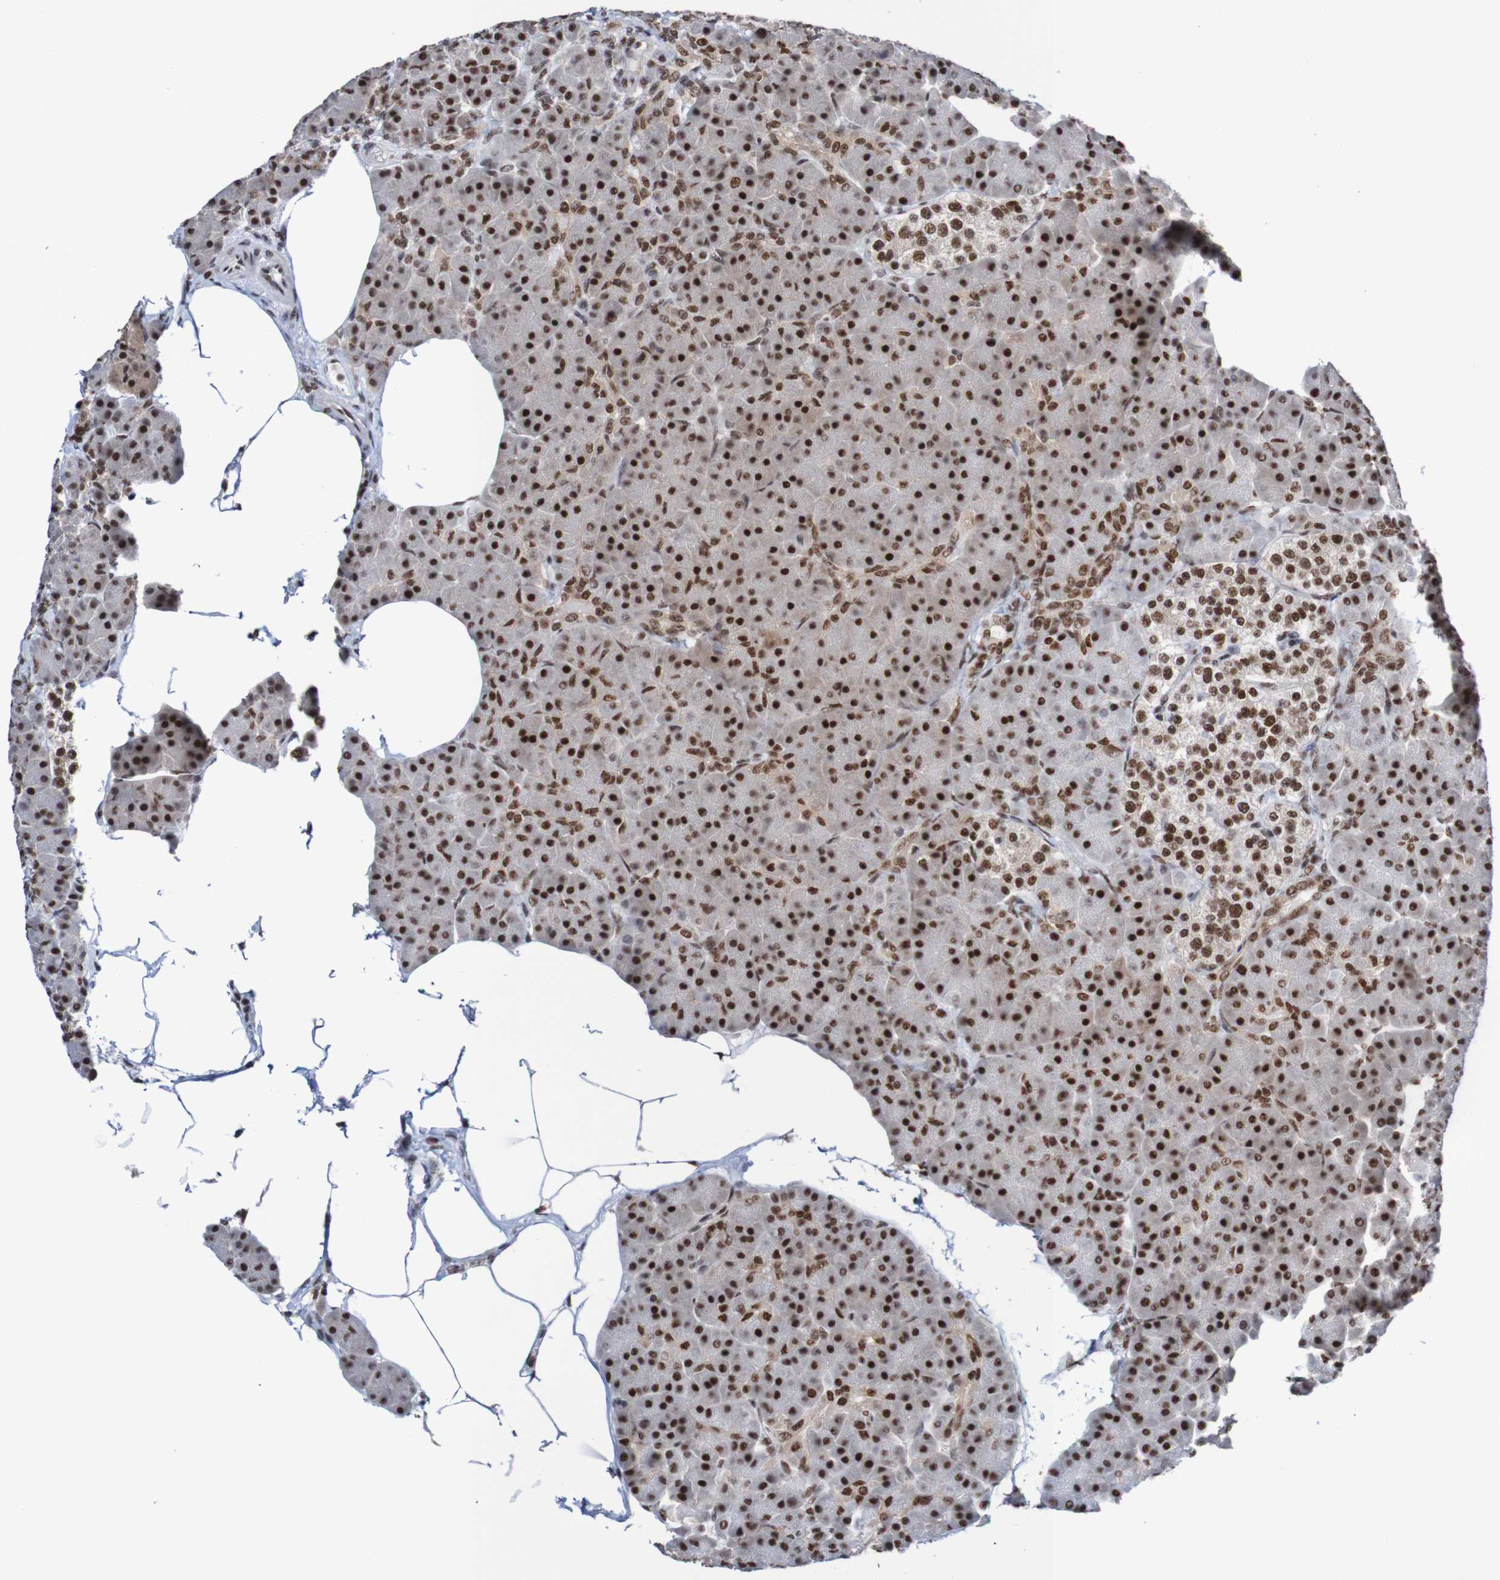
{"staining": {"intensity": "strong", "quantity": ">75%", "location": "nuclear"}, "tissue": "pancreas", "cell_type": "Exocrine glandular cells", "image_type": "normal", "snomed": [{"axis": "morphology", "description": "Normal tissue, NOS"}, {"axis": "topography", "description": "Pancreas"}], "caption": "Pancreas was stained to show a protein in brown. There is high levels of strong nuclear positivity in approximately >75% of exocrine glandular cells. The protein is shown in brown color, while the nuclei are stained blue.", "gene": "CDC5L", "patient": {"sex": "female", "age": 70}}